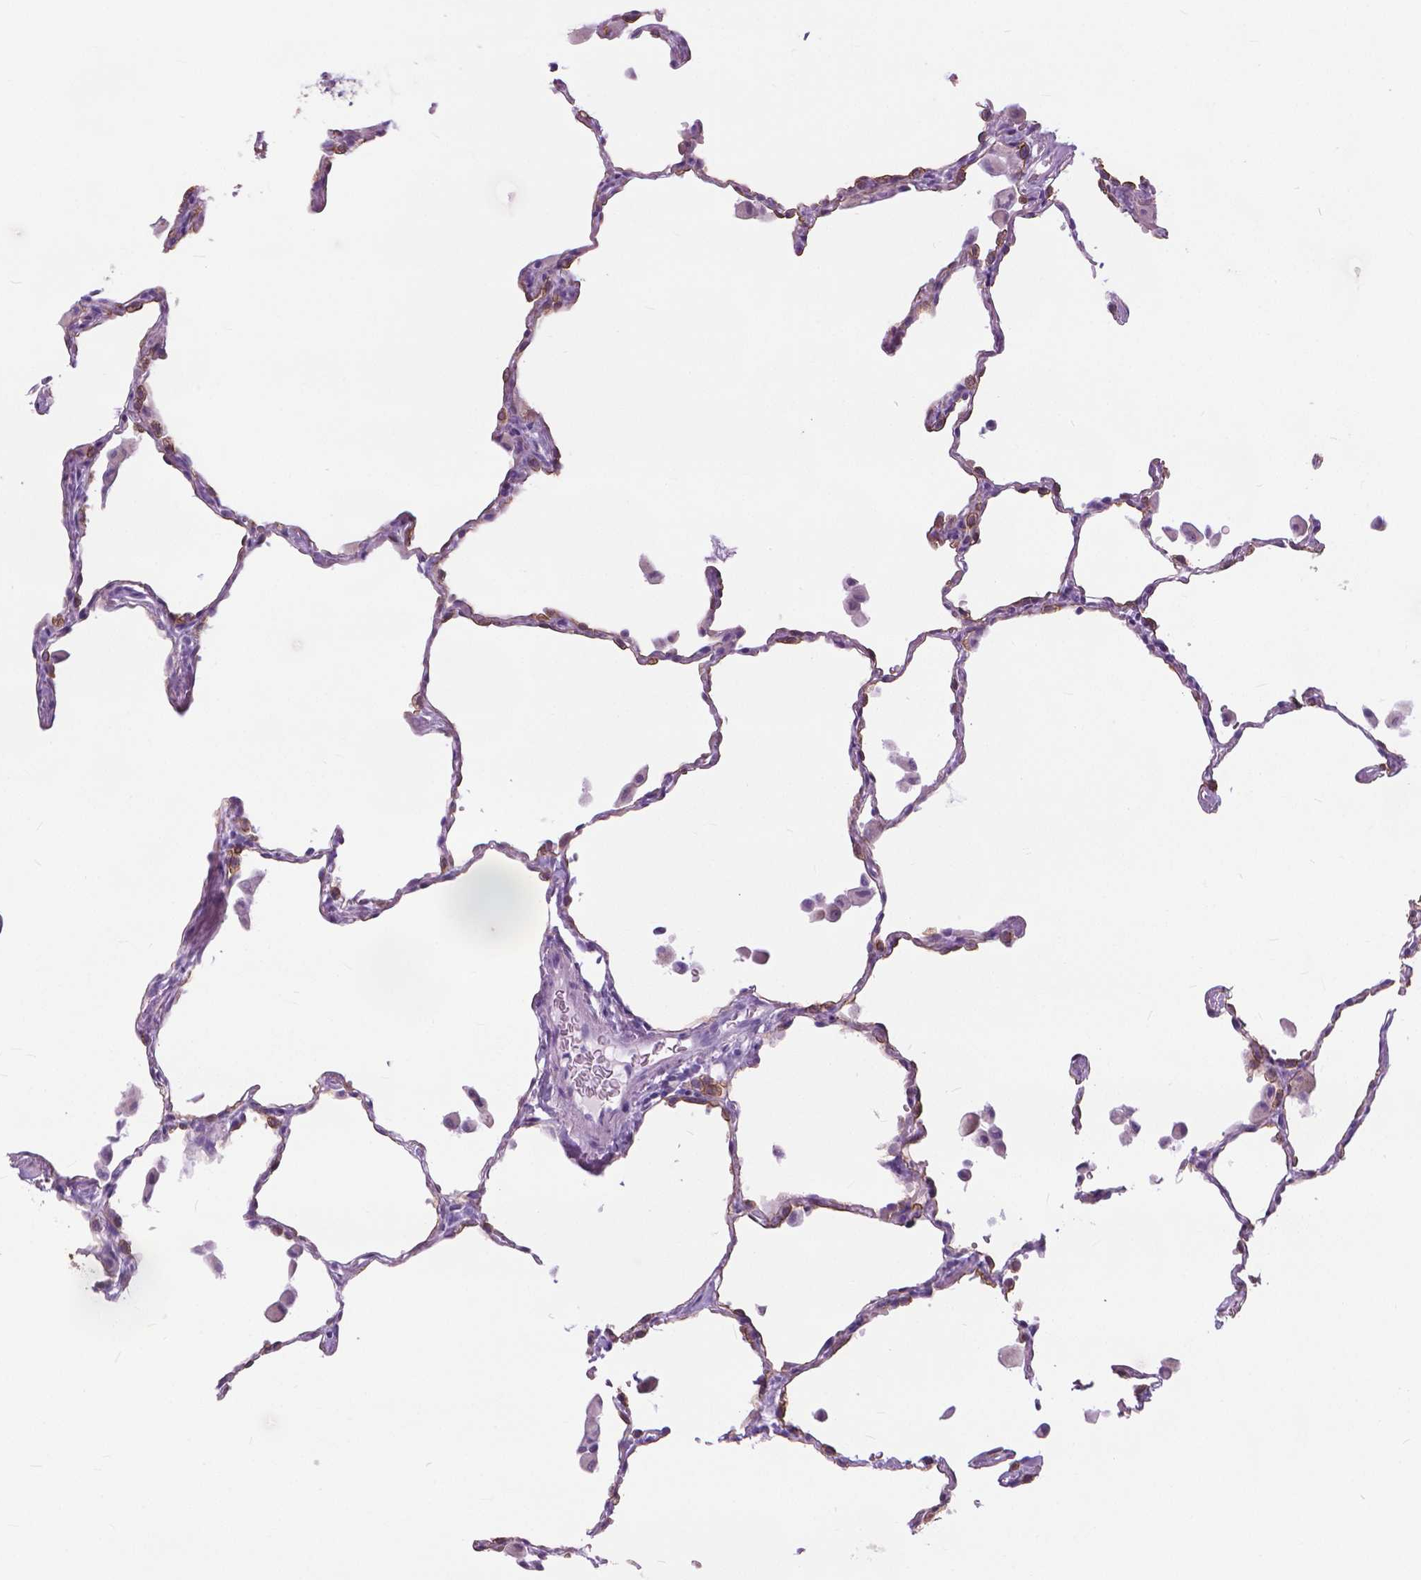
{"staining": {"intensity": "moderate", "quantity": "<25%", "location": "cytoplasmic/membranous"}, "tissue": "lung", "cell_type": "Alveolar cells", "image_type": "normal", "snomed": [{"axis": "morphology", "description": "Normal tissue, NOS"}, {"axis": "topography", "description": "Lung"}], "caption": "Immunohistochemical staining of benign lung exhibits <25% levels of moderate cytoplasmic/membranous protein staining in approximately <25% of alveolar cells.", "gene": "HTR2B", "patient": {"sex": "female", "age": 47}}